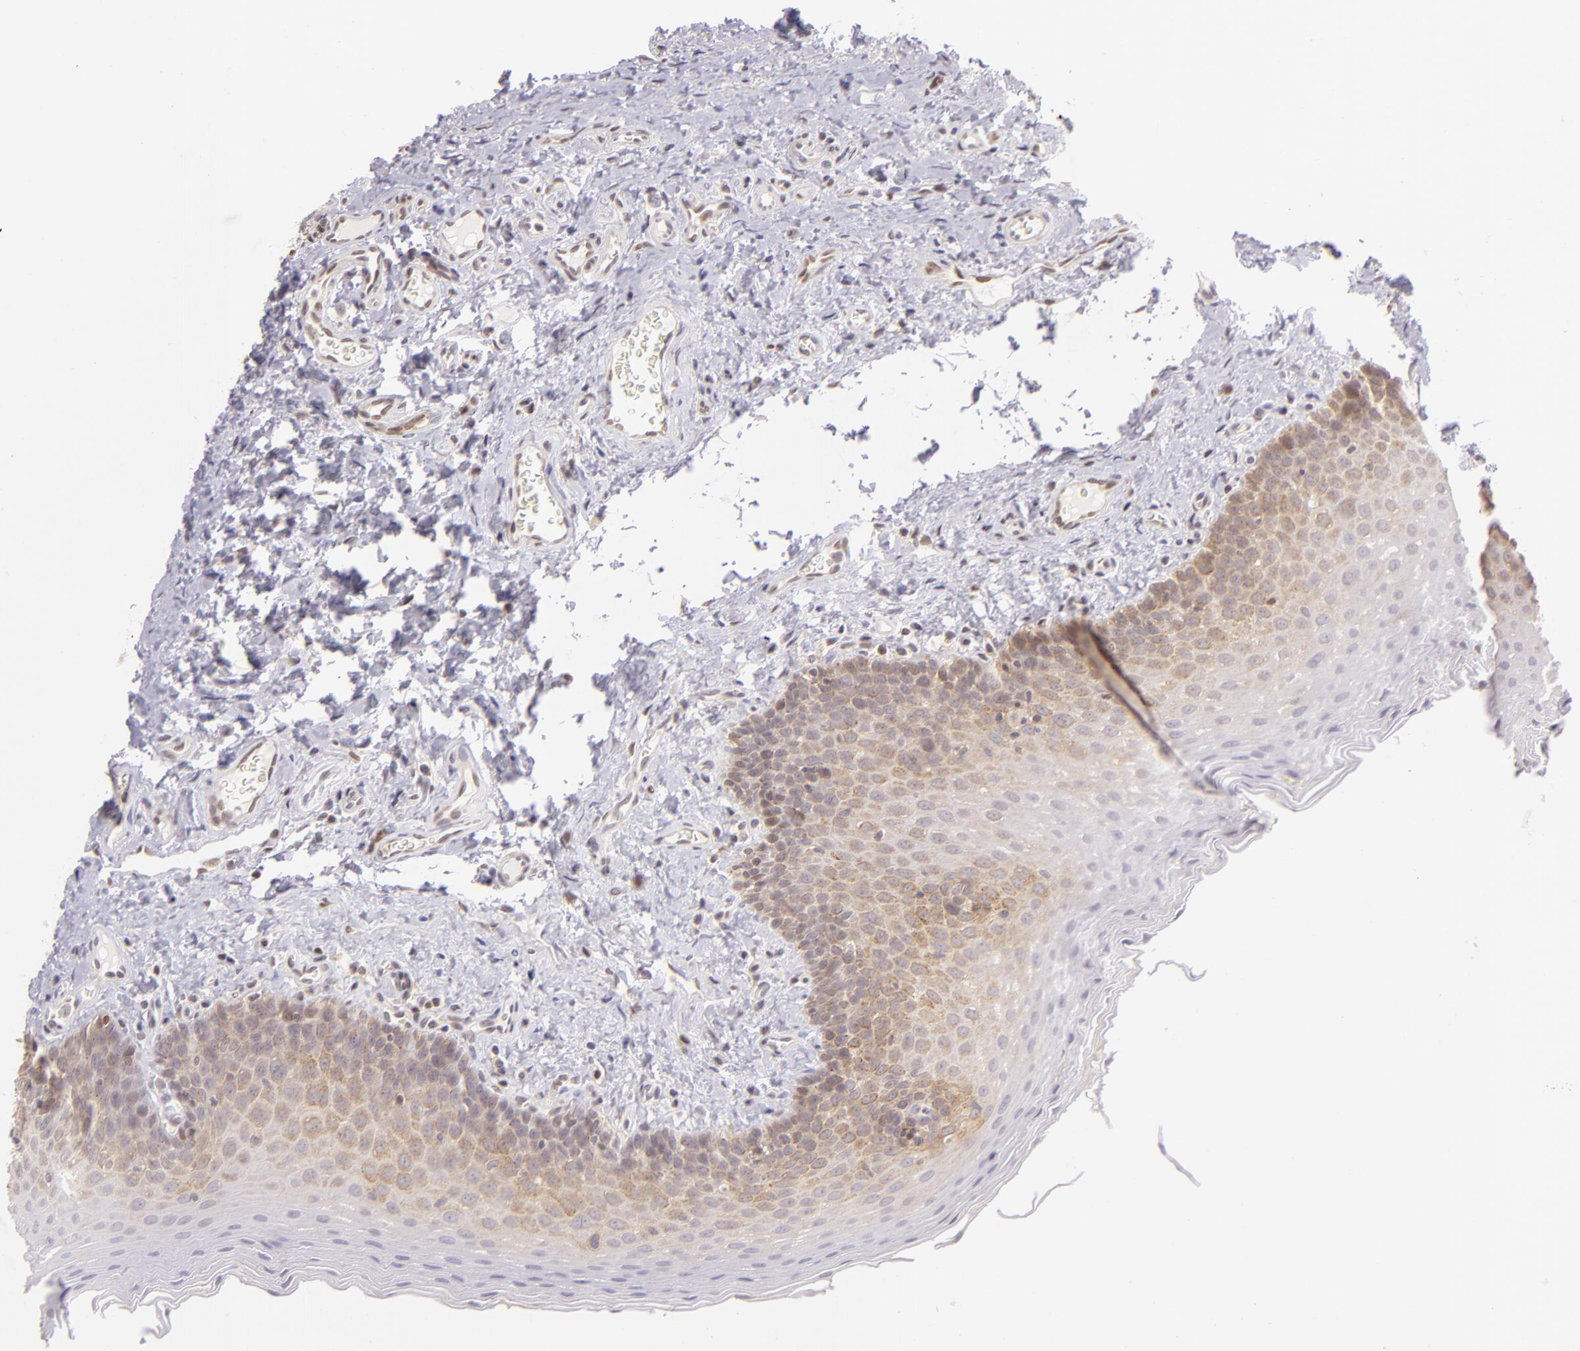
{"staining": {"intensity": "moderate", "quantity": "25%-75%", "location": "cytoplasmic/membranous"}, "tissue": "oral mucosa", "cell_type": "Squamous epithelial cells", "image_type": "normal", "snomed": [{"axis": "morphology", "description": "Normal tissue, NOS"}, {"axis": "topography", "description": "Oral tissue"}], "caption": "High-magnification brightfield microscopy of normal oral mucosa stained with DAB (3,3'-diaminobenzidine) (brown) and counterstained with hematoxylin (blue). squamous epithelial cells exhibit moderate cytoplasmic/membranous expression is present in approximately25%-75% of cells. The staining was performed using DAB (3,3'-diaminobenzidine) to visualize the protein expression in brown, while the nuclei were stained in blue with hematoxylin (Magnification: 20x).", "gene": "ENSG00000290315", "patient": {"sex": "male", "age": 20}}